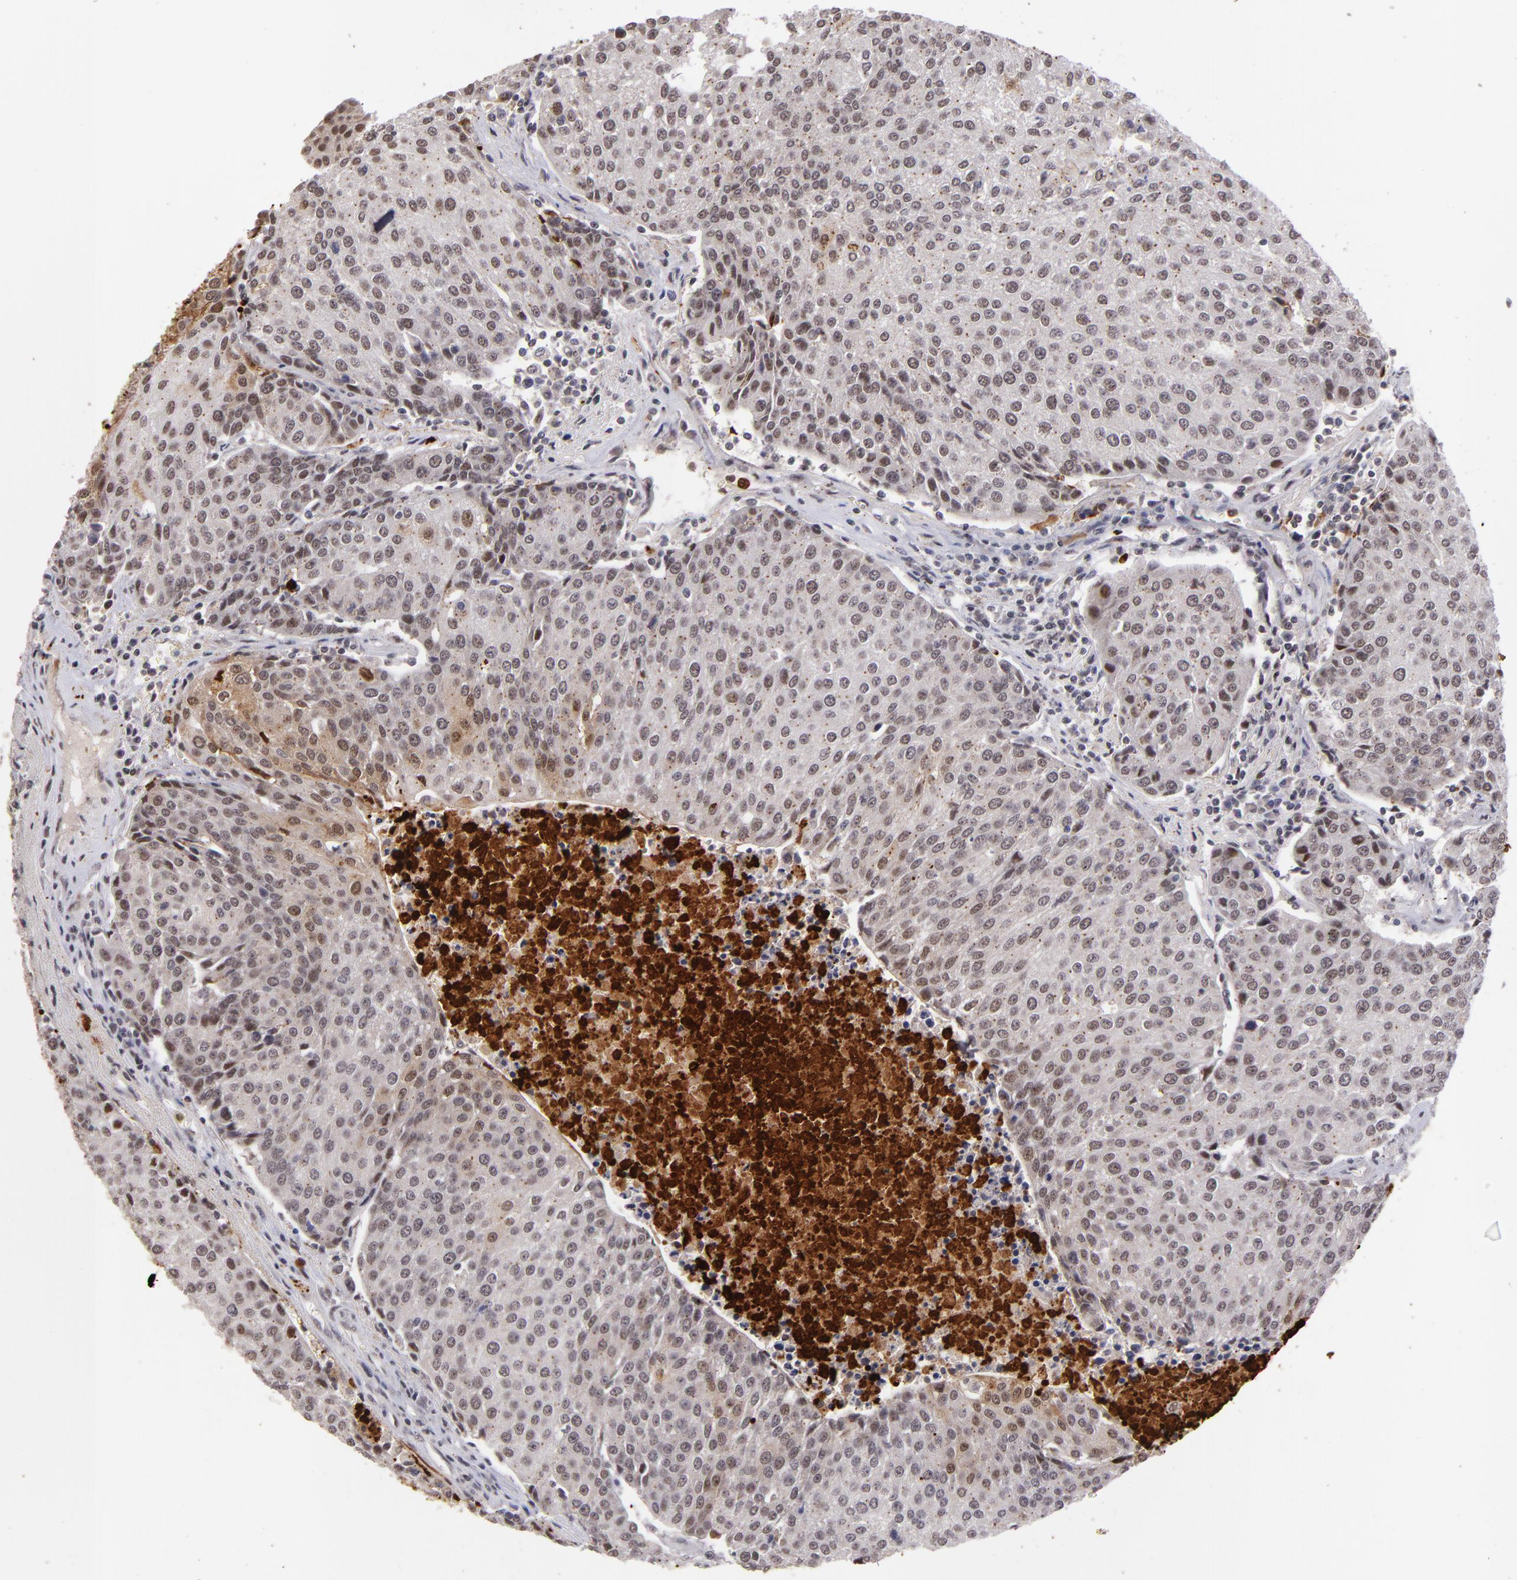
{"staining": {"intensity": "weak", "quantity": "<25%", "location": "nuclear"}, "tissue": "urothelial cancer", "cell_type": "Tumor cells", "image_type": "cancer", "snomed": [{"axis": "morphology", "description": "Urothelial carcinoma, High grade"}, {"axis": "topography", "description": "Urinary bladder"}], "caption": "This is an immunohistochemistry histopathology image of urothelial cancer. There is no positivity in tumor cells.", "gene": "RXRG", "patient": {"sex": "female", "age": 85}}